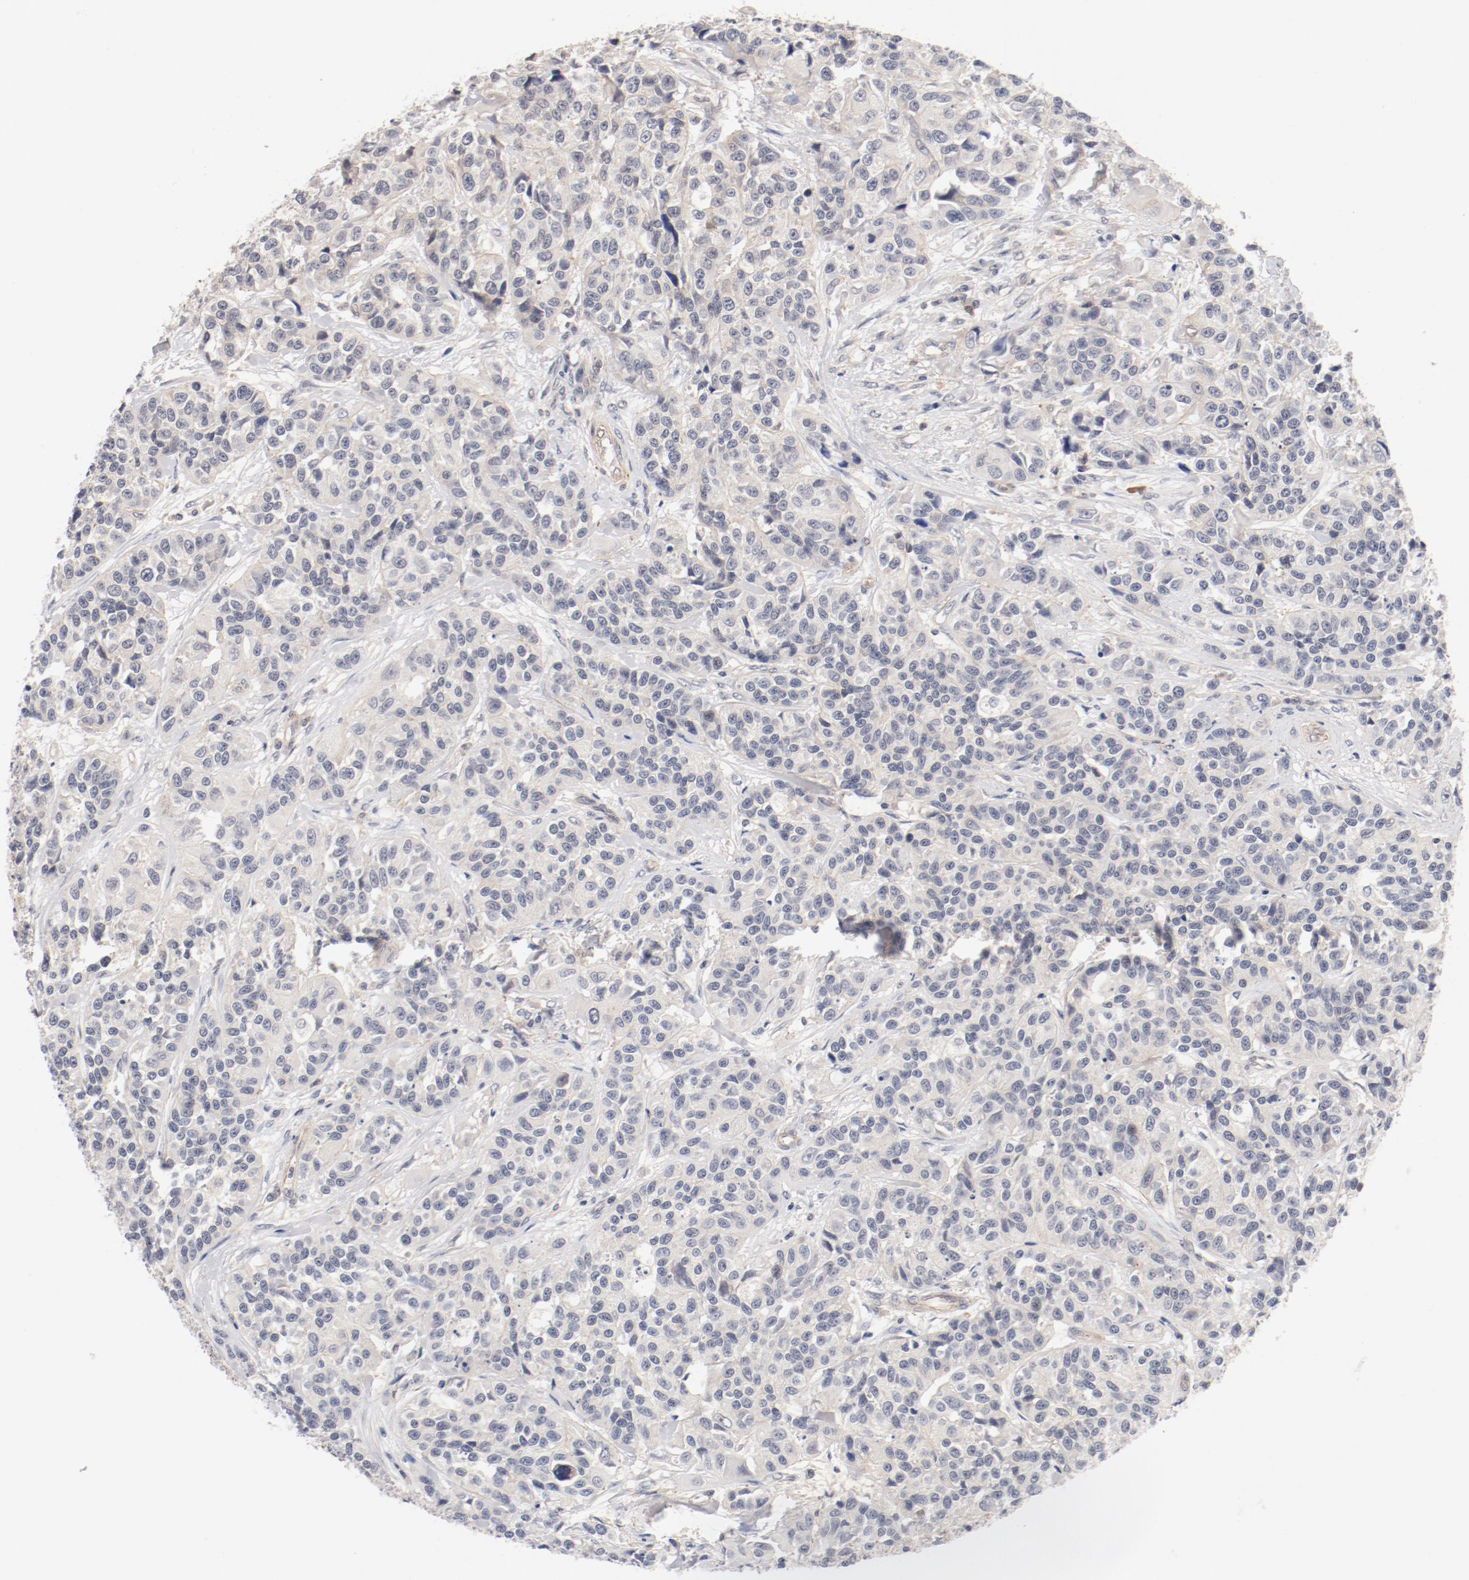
{"staining": {"intensity": "negative", "quantity": "none", "location": "none"}, "tissue": "urothelial cancer", "cell_type": "Tumor cells", "image_type": "cancer", "snomed": [{"axis": "morphology", "description": "Urothelial carcinoma, High grade"}, {"axis": "topography", "description": "Urinary bladder"}], "caption": "Urothelial carcinoma (high-grade) was stained to show a protein in brown. There is no significant staining in tumor cells. The staining is performed using DAB brown chromogen with nuclei counter-stained in using hematoxylin.", "gene": "ZNF267", "patient": {"sex": "female", "age": 81}}